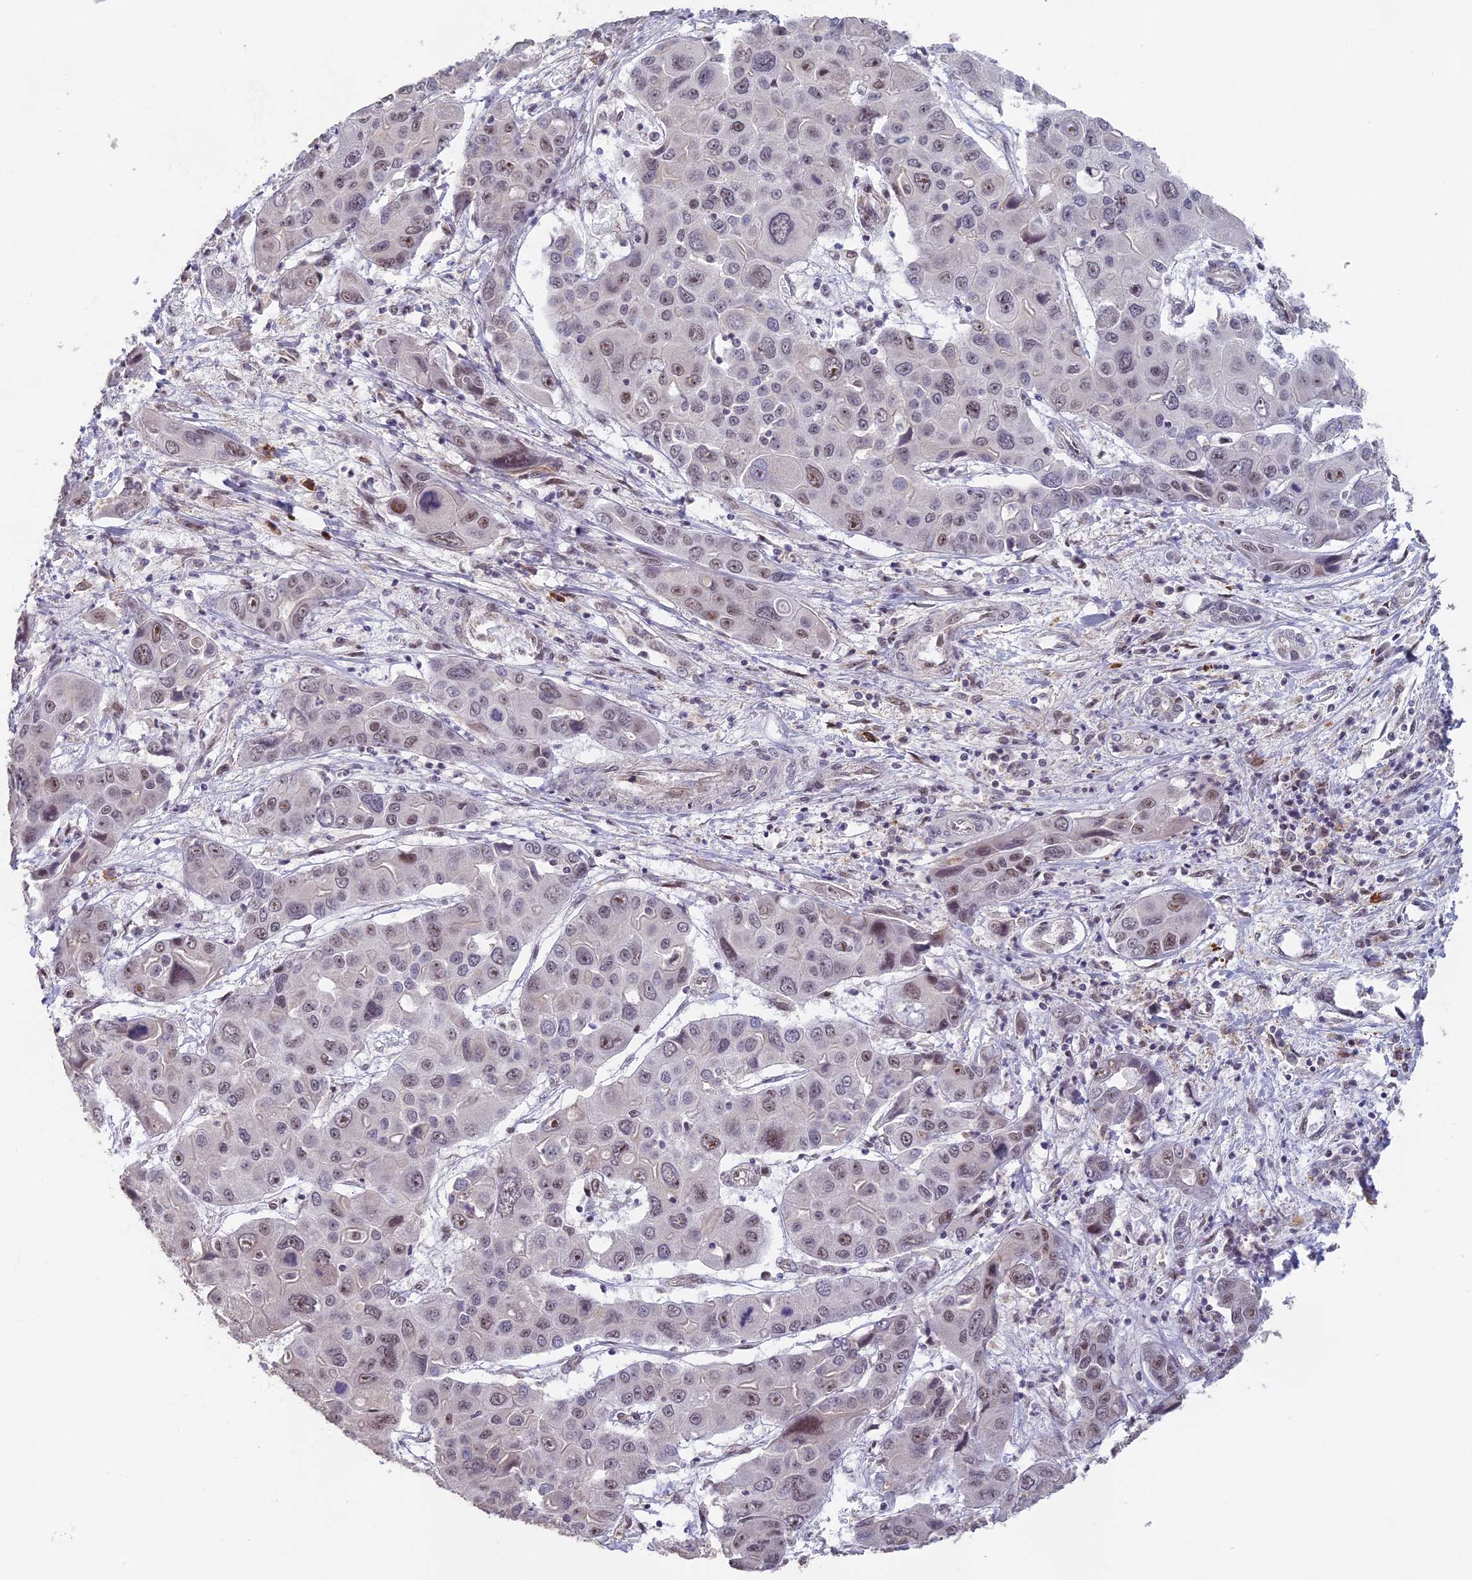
{"staining": {"intensity": "weak", "quantity": "<25%", "location": "nuclear"}, "tissue": "liver cancer", "cell_type": "Tumor cells", "image_type": "cancer", "snomed": [{"axis": "morphology", "description": "Cholangiocarcinoma"}, {"axis": "topography", "description": "Liver"}], "caption": "Protein analysis of liver cancer shows no significant expression in tumor cells.", "gene": "MORF4L1", "patient": {"sex": "male", "age": 67}}